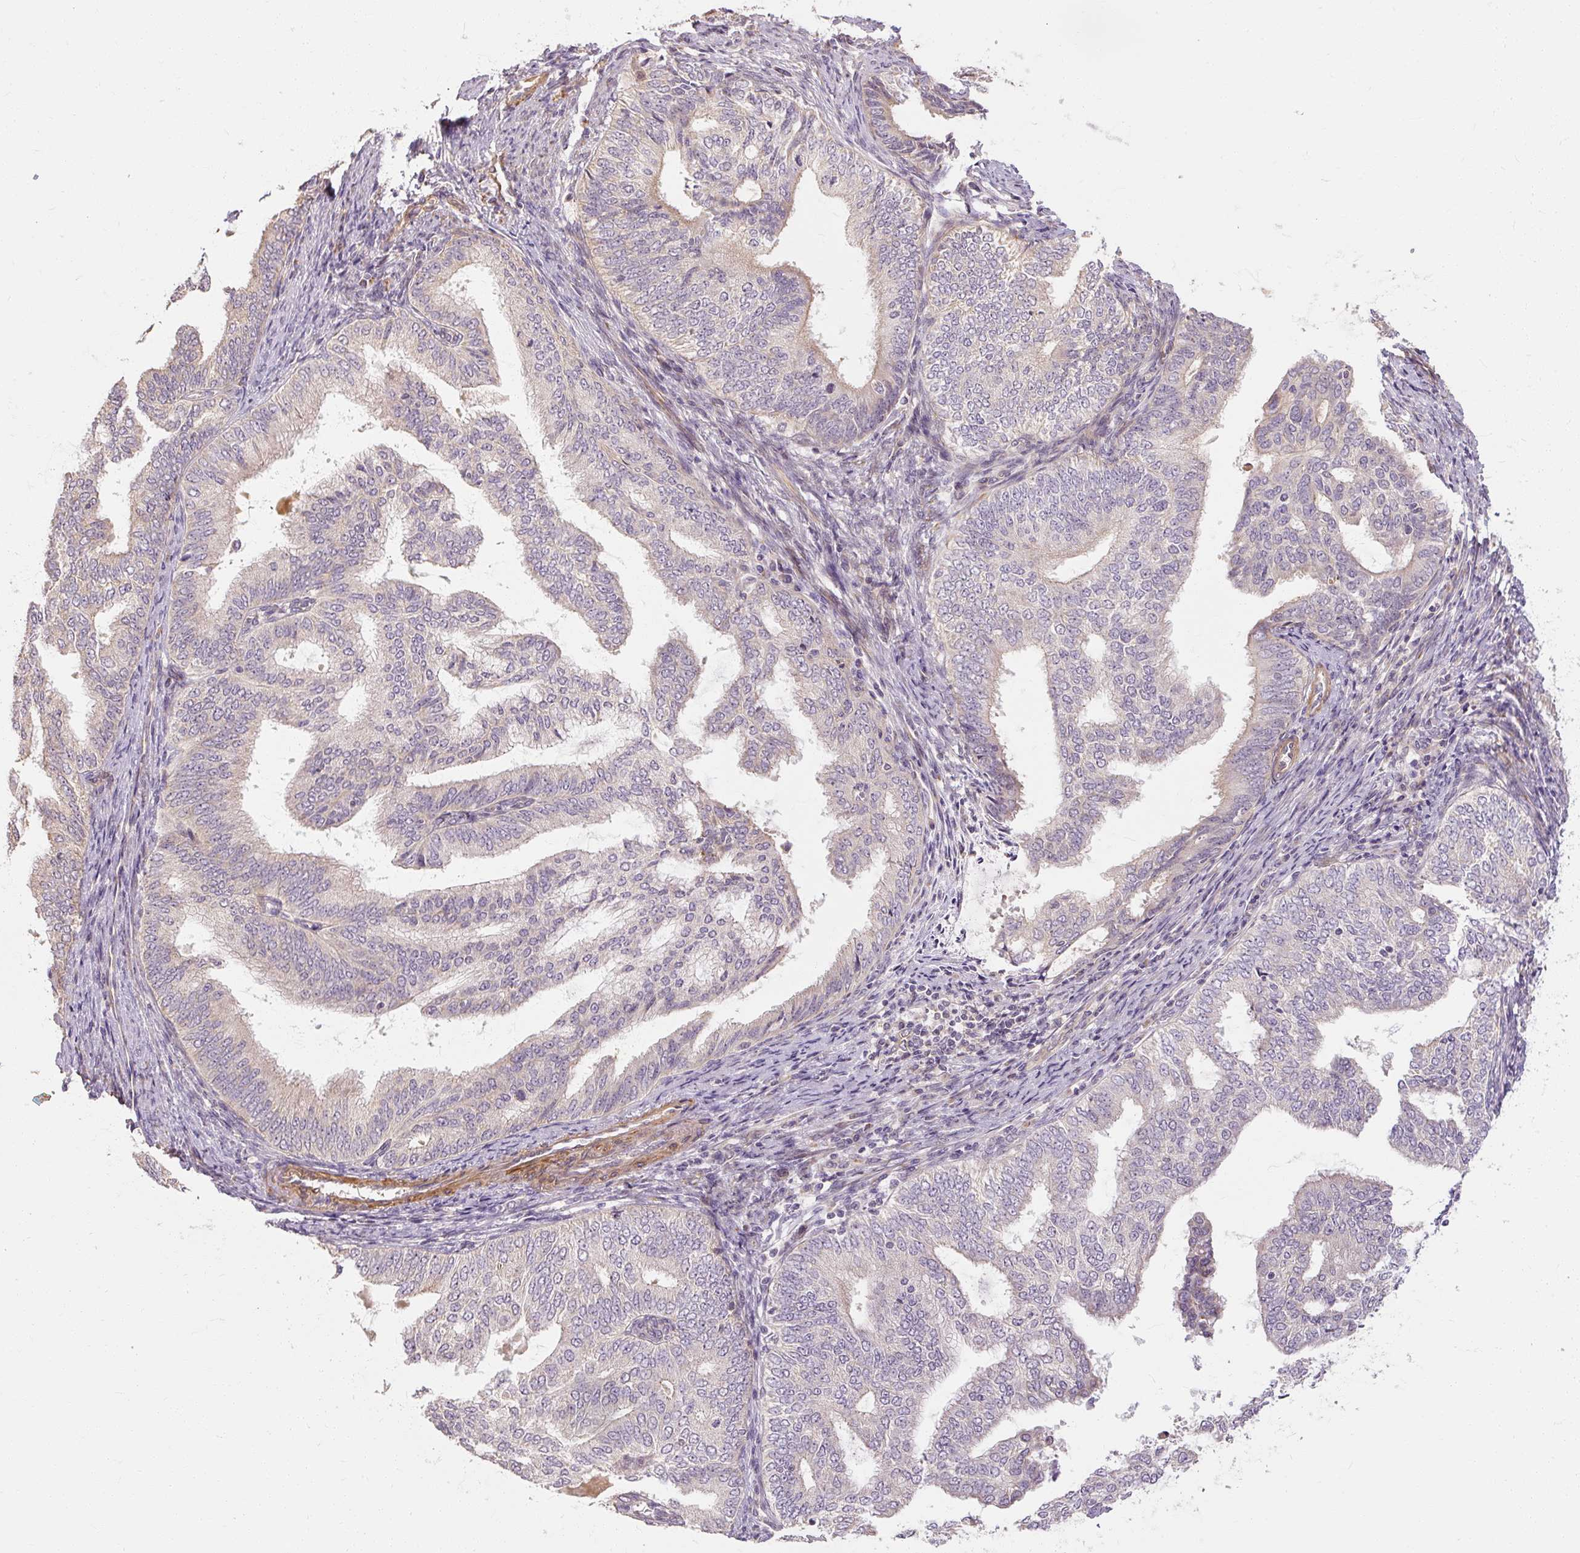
{"staining": {"intensity": "negative", "quantity": "none", "location": "none"}, "tissue": "endometrial cancer", "cell_type": "Tumor cells", "image_type": "cancer", "snomed": [{"axis": "morphology", "description": "Adenocarcinoma, NOS"}, {"axis": "topography", "description": "Endometrium"}], "caption": "High power microscopy photomicrograph of an IHC histopathology image of endometrial adenocarcinoma, revealing no significant expression in tumor cells.", "gene": "RB1CC1", "patient": {"sex": "female", "age": 58}}